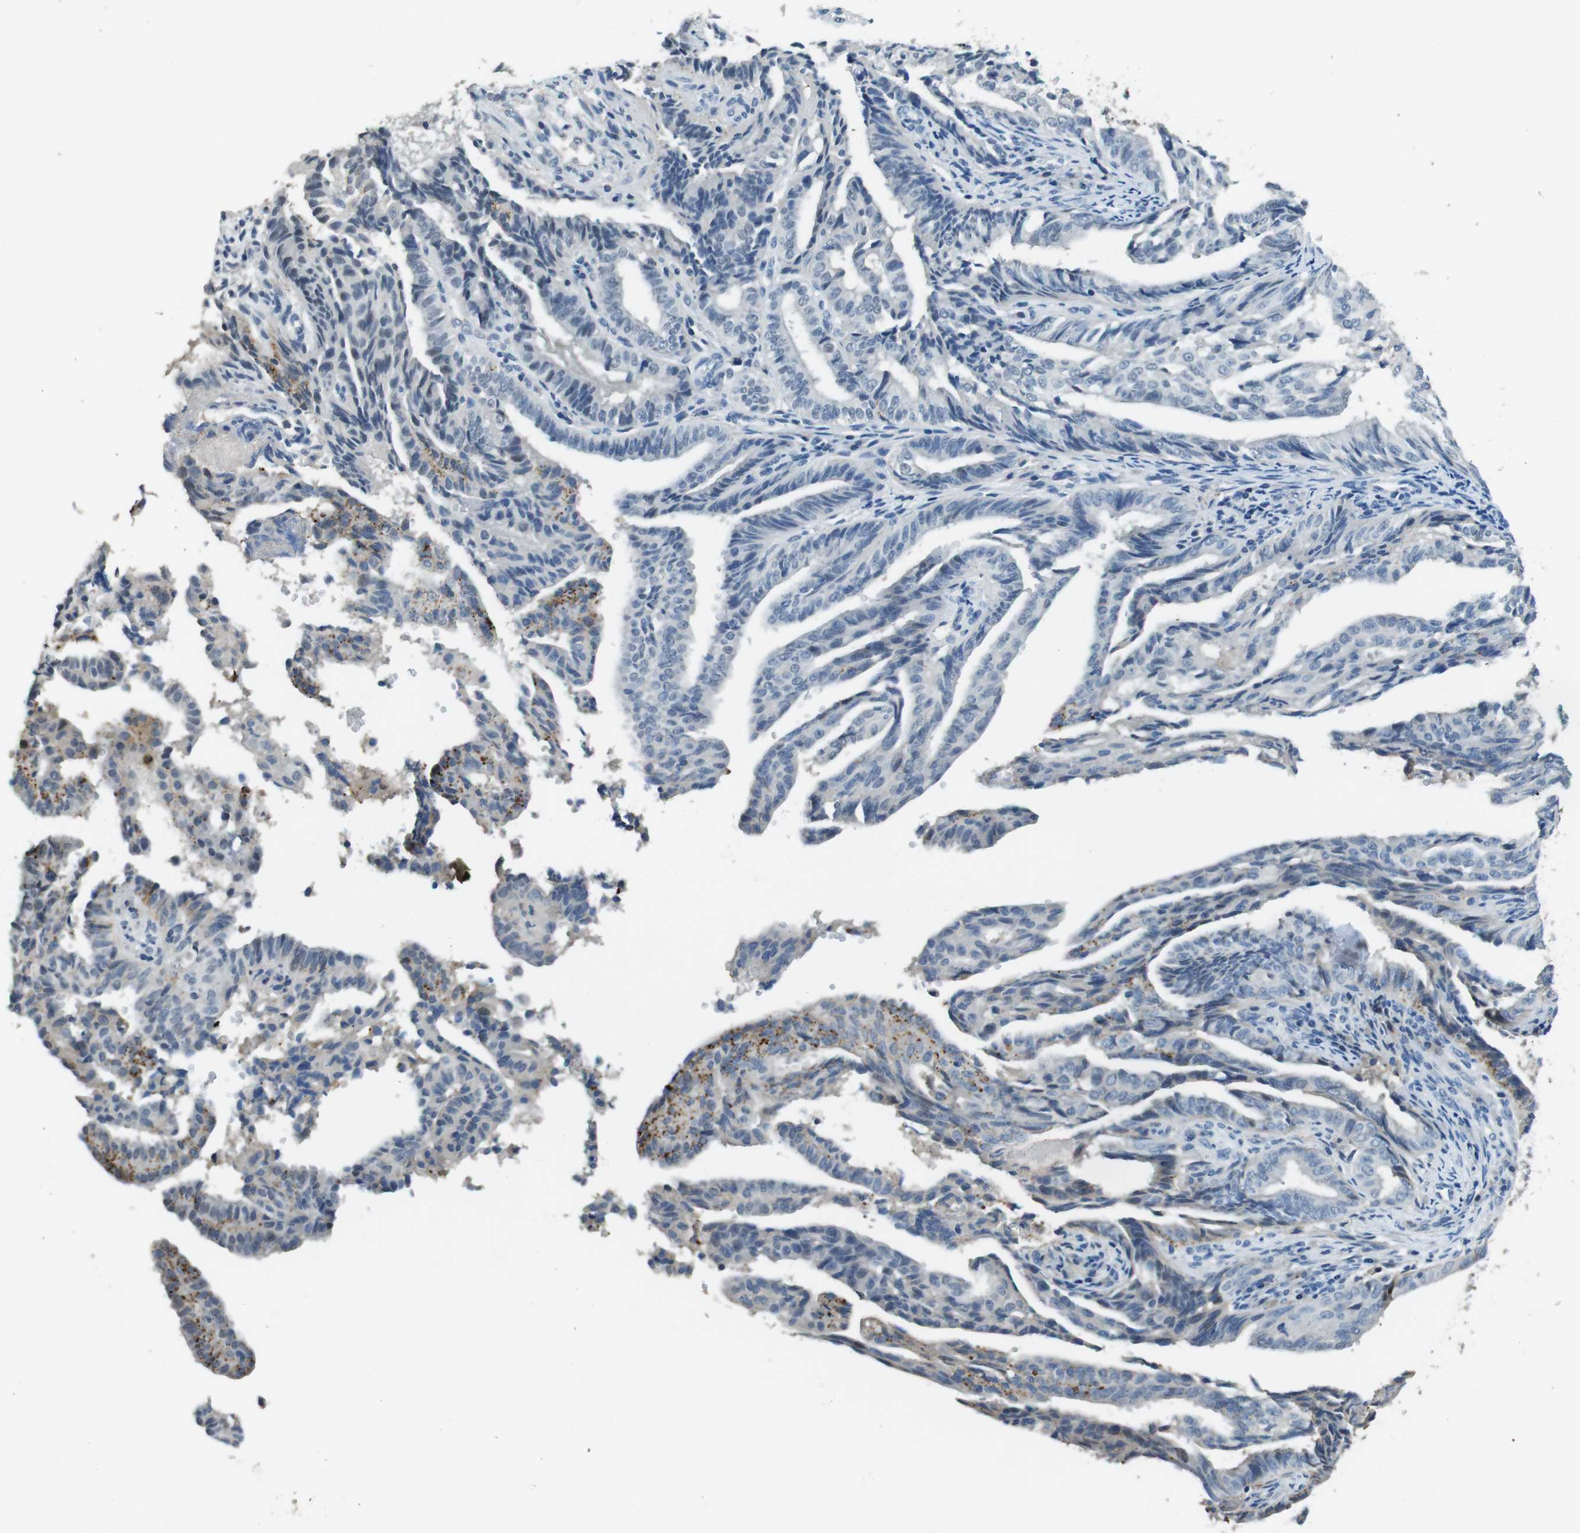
{"staining": {"intensity": "negative", "quantity": "none", "location": "none"}, "tissue": "endometrial cancer", "cell_type": "Tumor cells", "image_type": "cancer", "snomed": [{"axis": "morphology", "description": "Adenocarcinoma, NOS"}, {"axis": "topography", "description": "Endometrium"}], "caption": "Endometrial cancer stained for a protein using IHC demonstrates no expression tumor cells.", "gene": "TMPRSS15", "patient": {"sex": "female", "age": 58}}